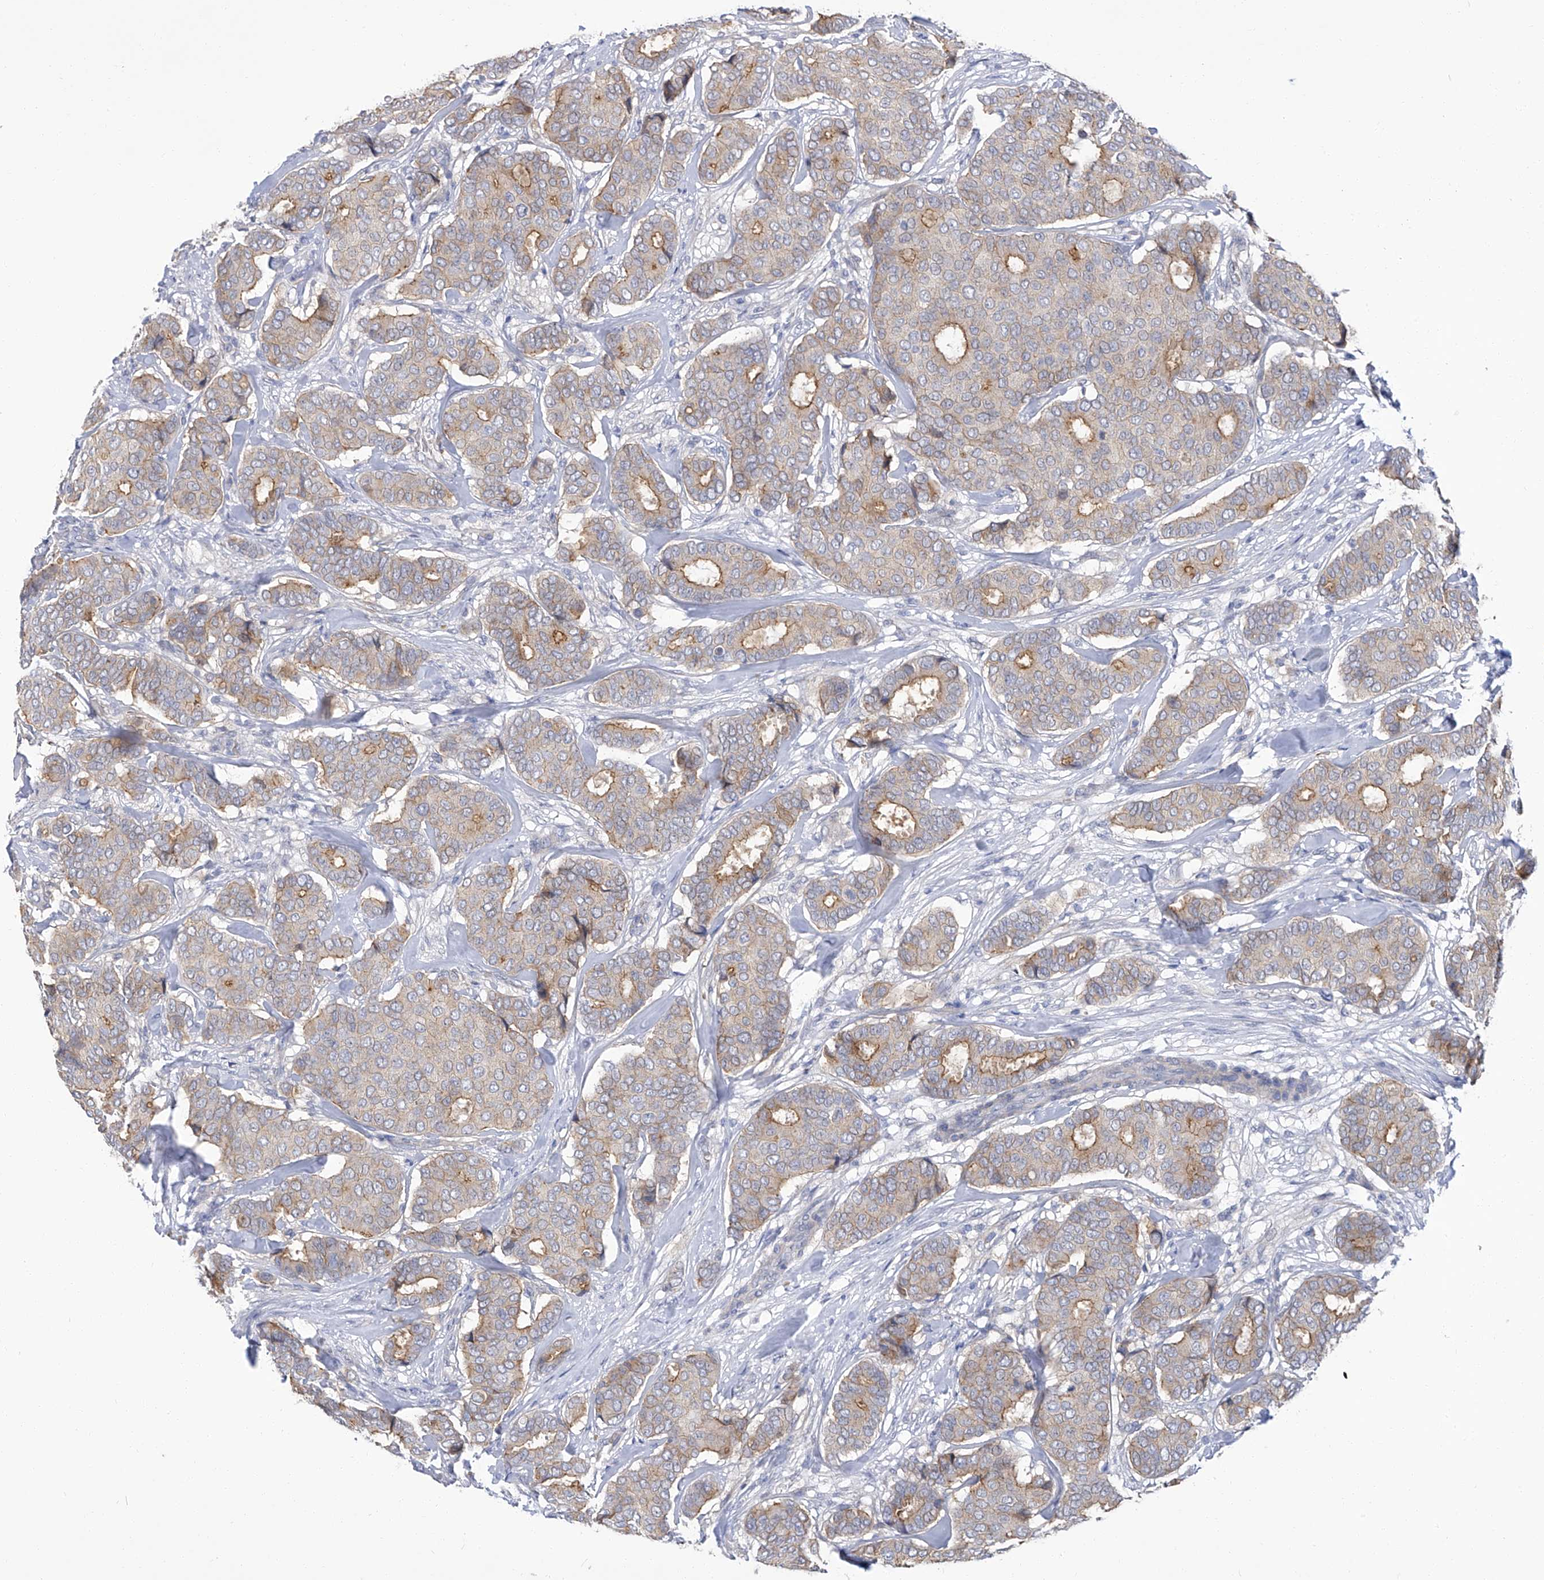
{"staining": {"intensity": "moderate", "quantity": "25%-75%", "location": "cytoplasmic/membranous"}, "tissue": "breast cancer", "cell_type": "Tumor cells", "image_type": "cancer", "snomed": [{"axis": "morphology", "description": "Duct carcinoma"}, {"axis": "topography", "description": "Breast"}], "caption": "A high-resolution micrograph shows immunohistochemistry staining of breast cancer (infiltrating ductal carcinoma), which displays moderate cytoplasmic/membranous staining in approximately 25%-75% of tumor cells. The protein is shown in brown color, while the nuclei are stained blue.", "gene": "PARD3", "patient": {"sex": "female", "age": 75}}